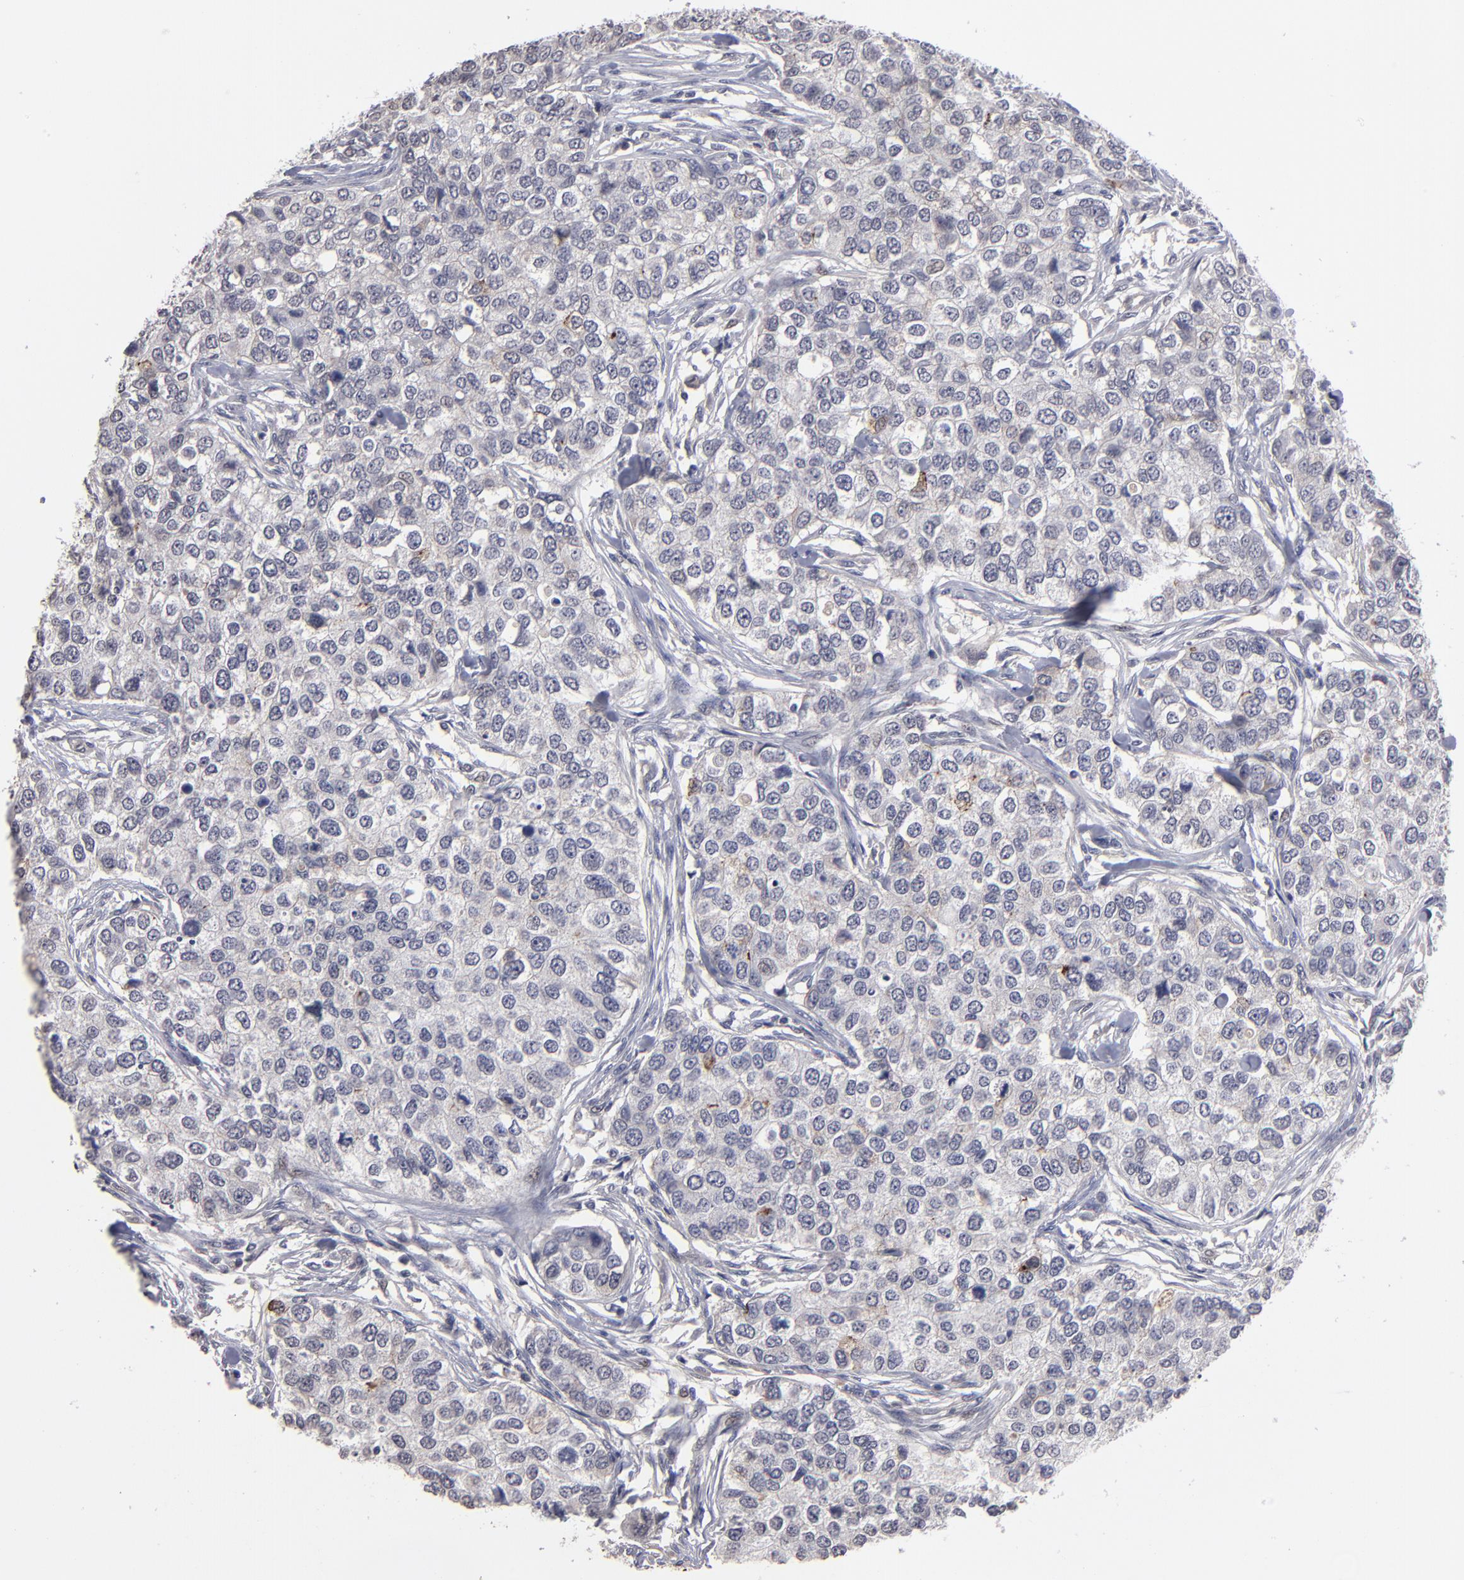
{"staining": {"intensity": "weak", "quantity": "<25%", "location": "cytoplasmic/membranous"}, "tissue": "breast cancer", "cell_type": "Tumor cells", "image_type": "cancer", "snomed": [{"axis": "morphology", "description": "Normal tissue, NOS"}, {"axis": "morphology", "description": "Duct carcinoma"}, {"axis": "topography", "description": "Breast"}], "caption": "The image demonstrates no significant staining in tumor cells of invasive ductal carcinoma (breast).", "gene": "GPM6B", "patient": {"sex": "female", "age": 49}}